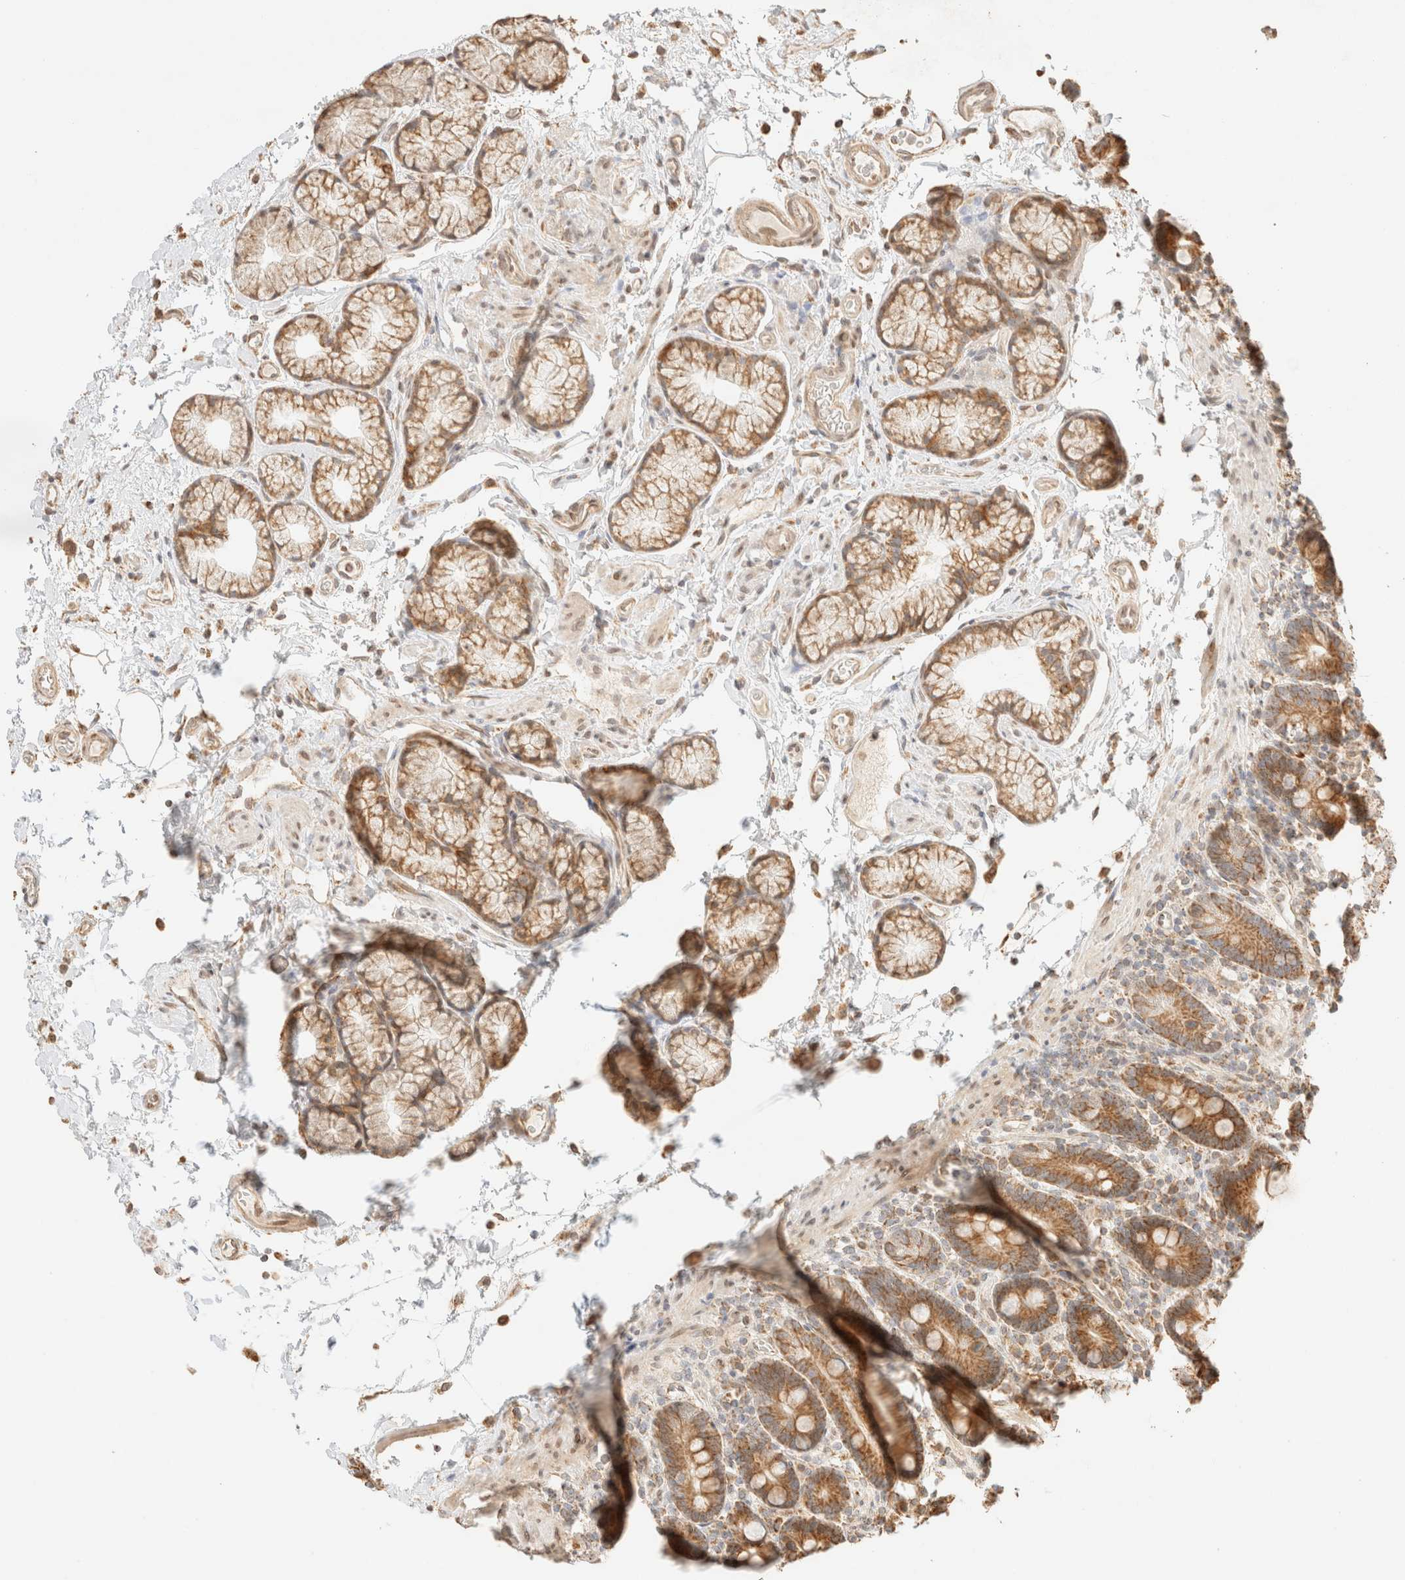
{"staining": {"intensity": "moderate", "quantity": ">75%", "location": "cytoplasmic/membranous"}, "tissue": "duodenum", "cell_type": "Glandular cells", "image_type": "normal", "snomed": [{"axis": "morphology", "description": "Normal tissue, NOS"}, {"axis": "topography", "description": "Small intestine, NOS"}], "caption": "The micrograph displays immunohistochemical staining of benign duodenum. There is moderate cytoplasmic/membranous positivity is present in approximately >75% of glandular cells.", "gene": "TACO1", "patient": {"sex": "female", "age": 71}}